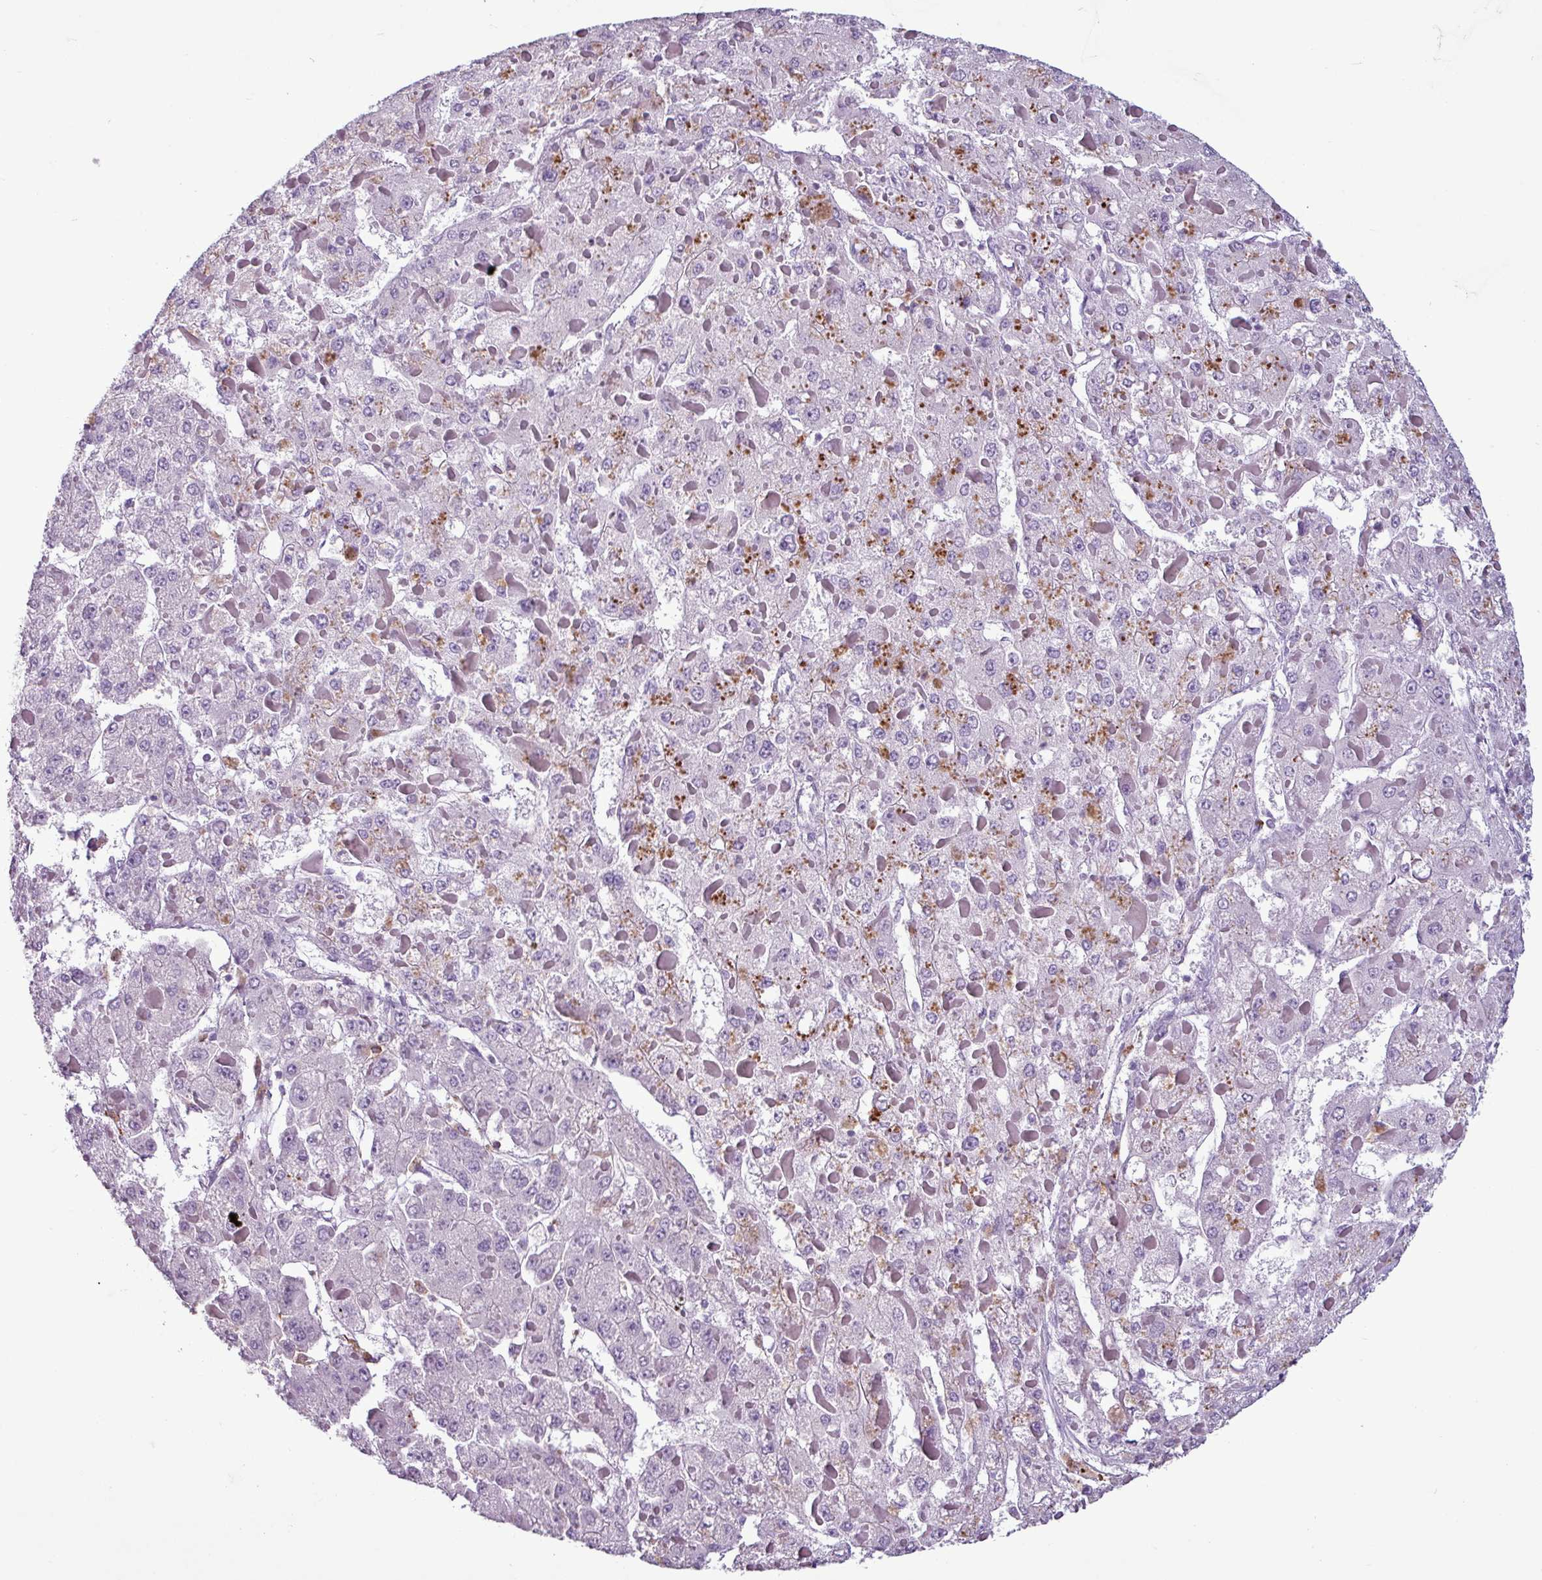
{"staining": {"intensity": "negative", "quantity": "none", "location": "none"}, "tissue": "liver cancer", "cell_type": "Tumor cells", "image_type": "cancer", "snomed": [{"axis": "morphology", "description": "Carcinoma, Hepatocellular, NOS"}, {"axis": "topography", "description": "Liver"}], "caption": "A high-resolution histopathology image shows immunohistochemistry staining of hepatocellular carcinoma (liver), which exhibits no significant expression in tumor cells.", "gene": "C9orf24", "patient": {"sex": "female", "age": 73}}